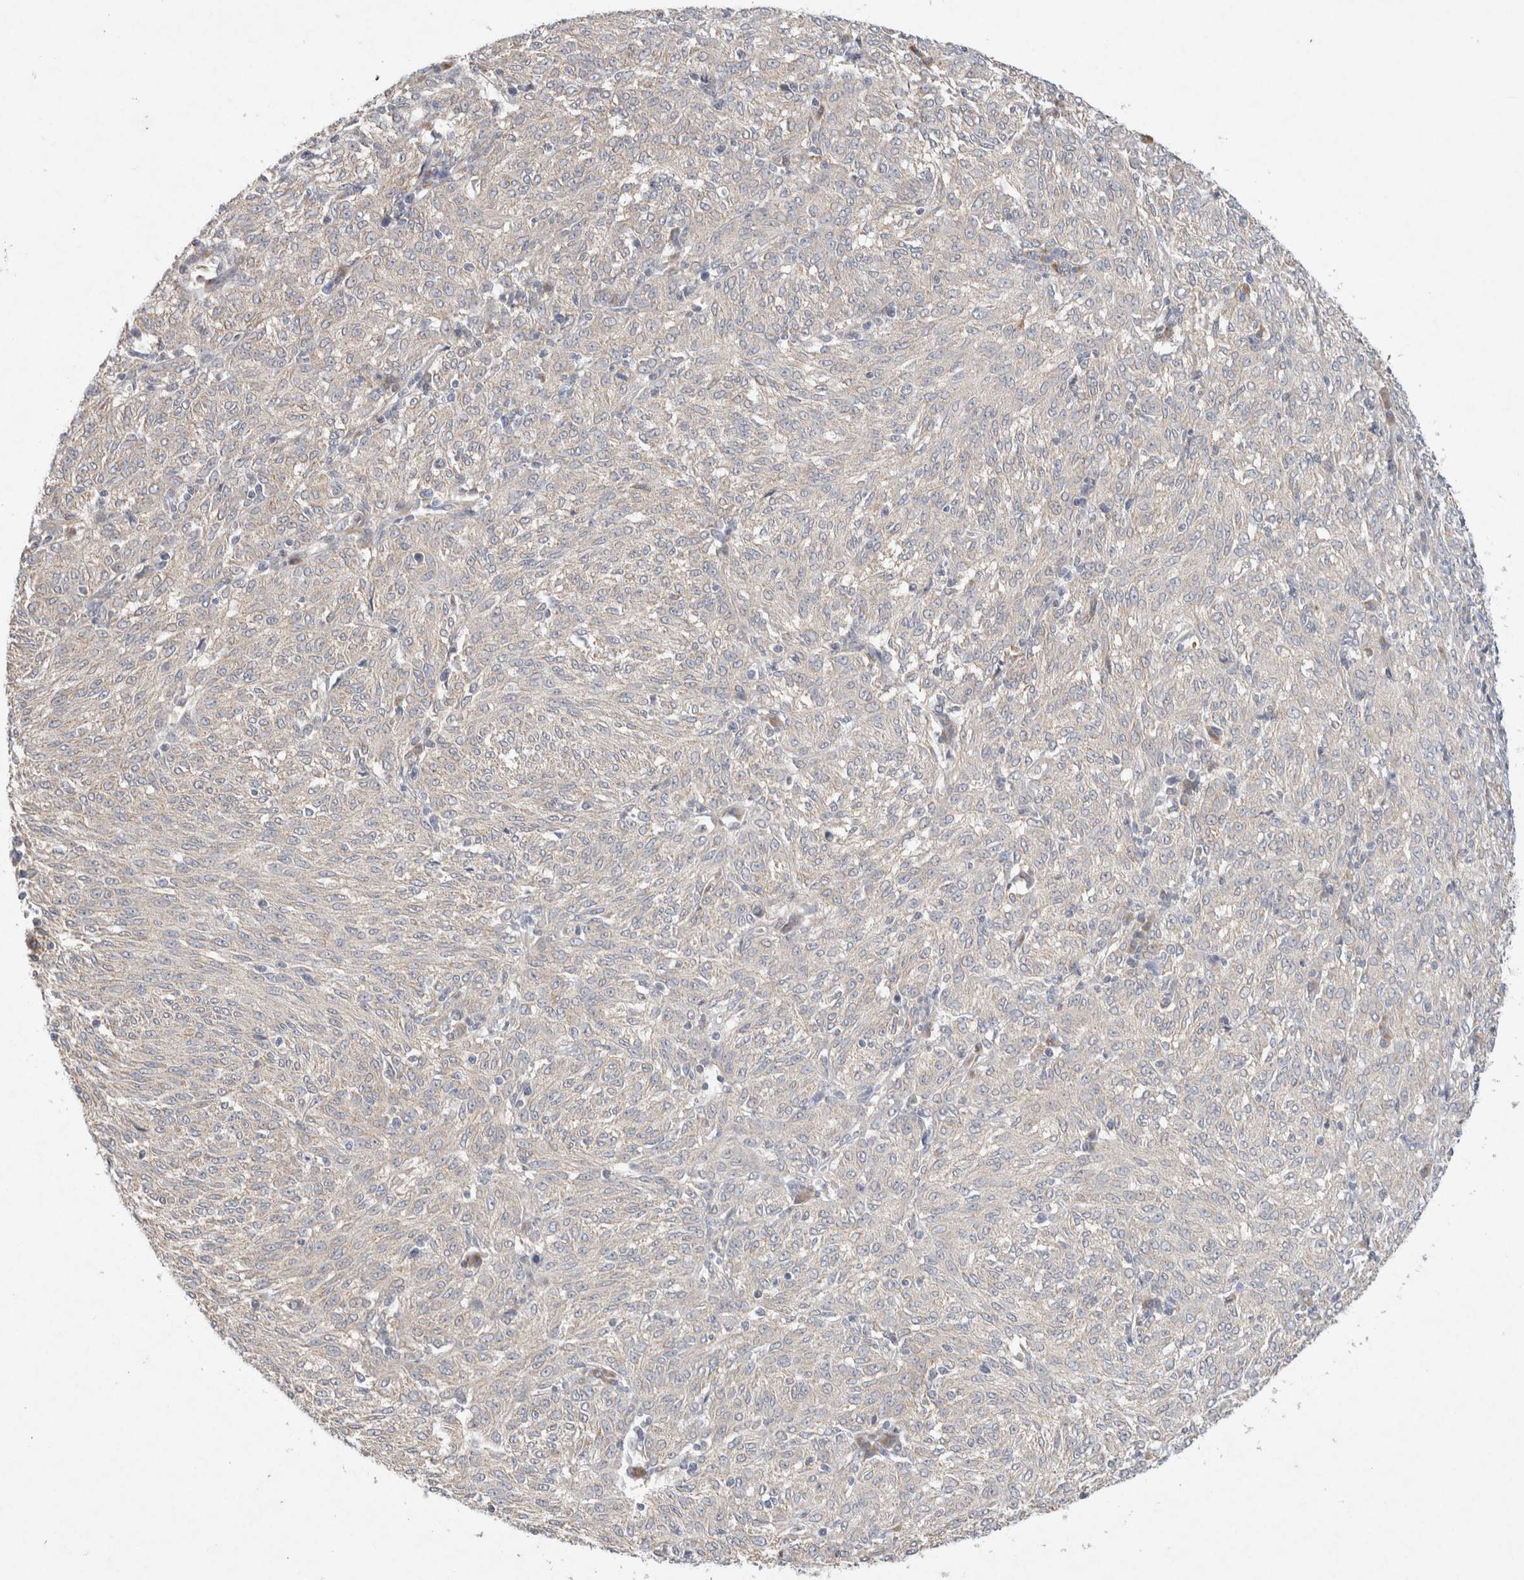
{"staining": {"intensity": "negative", "quantity": "none", "location": "none"}, "tissue": "melanoma", "cell_type": "Tumor cells", "image_type": "cancer", "snomed": [{"axis": "morphology", "description": "Malignant melanoma, NOS"}, {"axis": "topography", "description": "Skin"}], "caption": "A micrograph of human melanoma is negative for staining in tumor cells. (Stains: DAB (3,3'-diaminobenzidine) immunohistochemistry (IHC) with hematoxylin counter stain, Microscopy: brightfield microscopy at high magnification).", "gene": "CMTM4", "patient": {"sex": "female", "age": 72}}